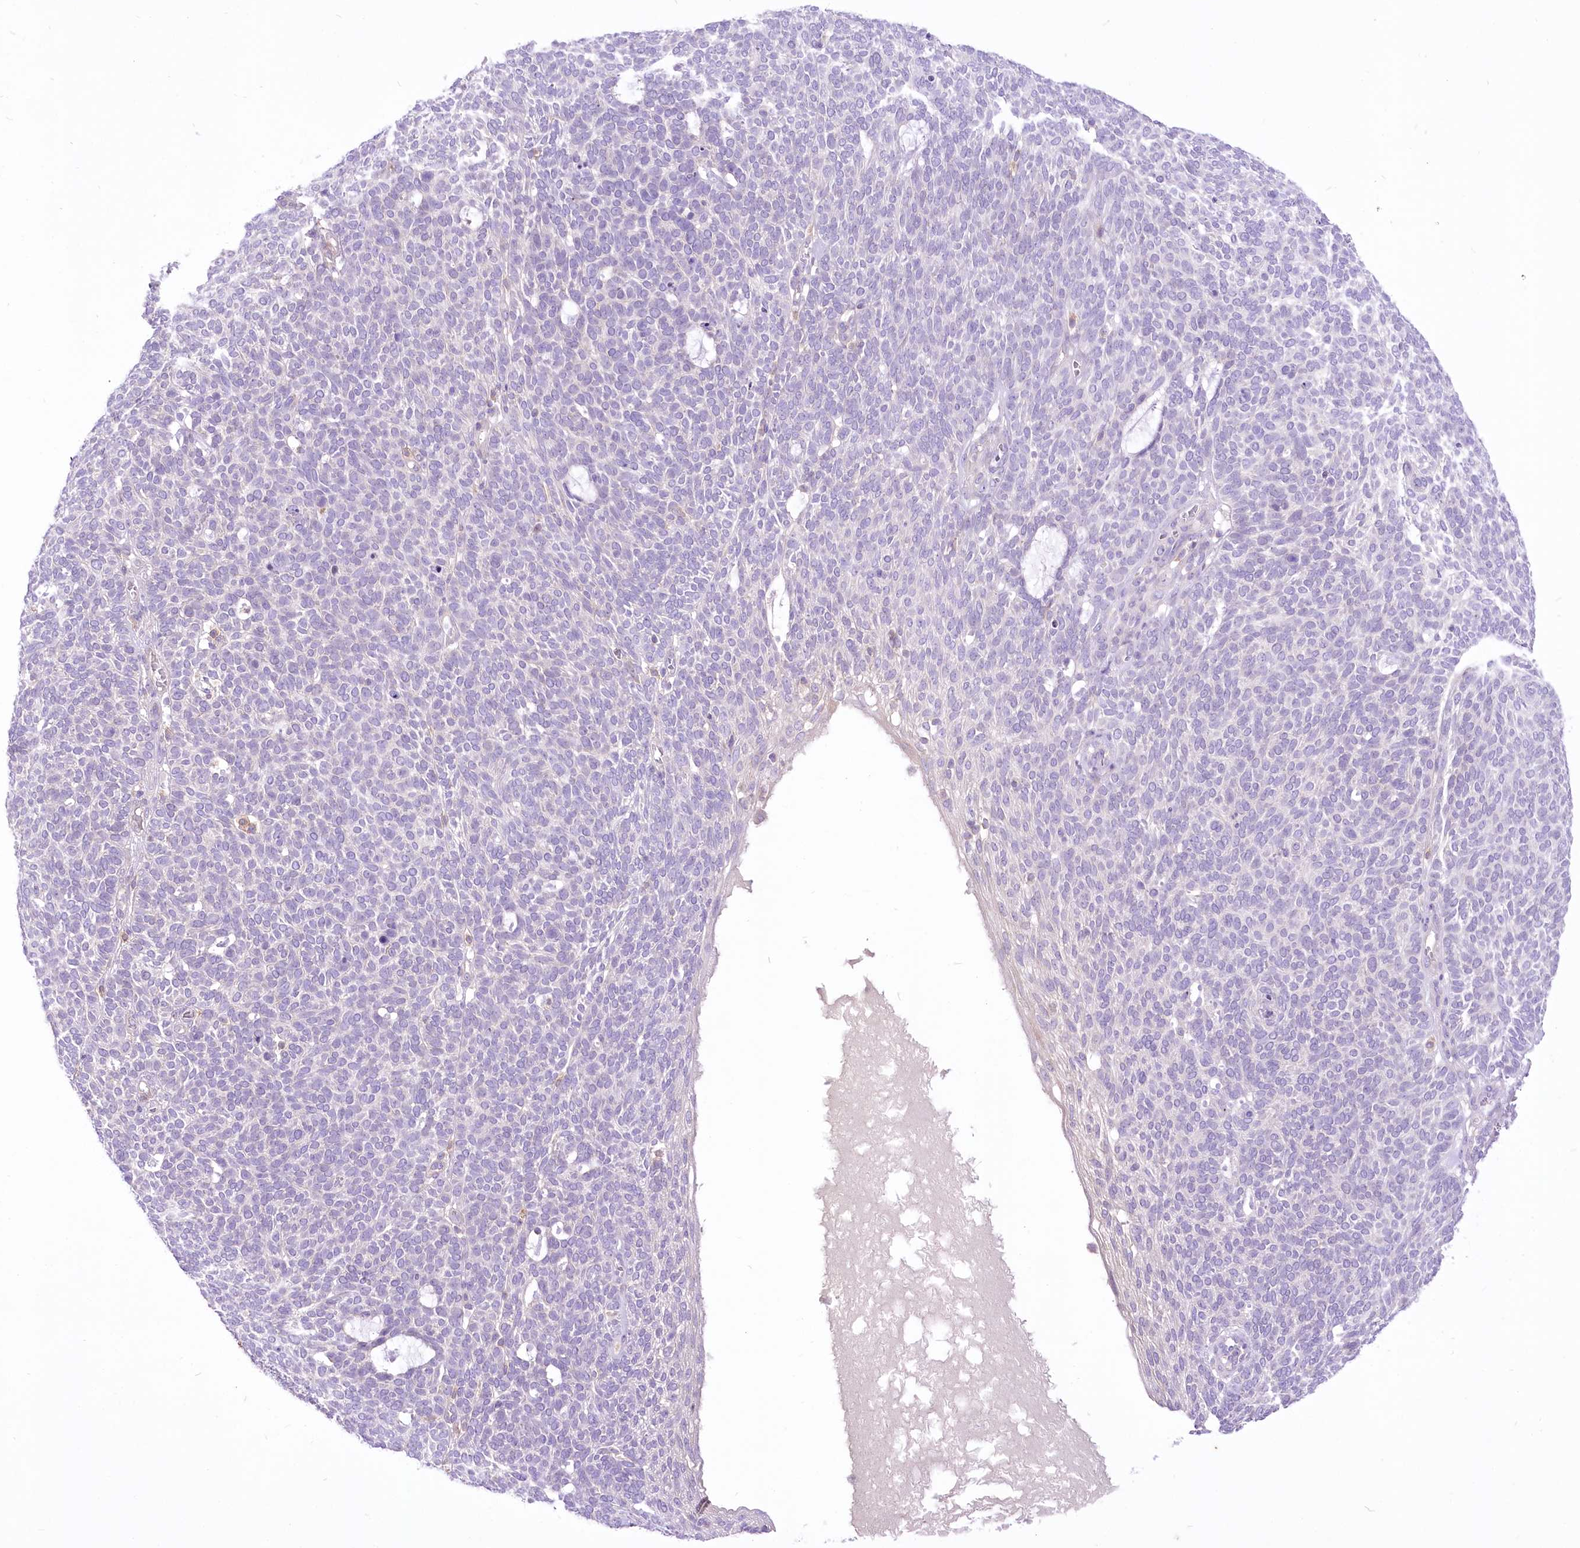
{"staining": {"intensity": "negative", "quantity": "none", "location": "none"}, "tissue": "skin cancer", "cell_type": "Tumor cells", "image_type": "cancer", "snomed": [{"axis": "morphology", "description": "Squamous cell carcinoma, NOS"}, {"axis": "topography", "description": "Skin"}], "caption": "This is a image of immunohistochemistry staining of skin cancer (squamous cell carcinoma), which shows no expression in tumor cells.", "gene": "HELT", "patient": {"sex": "female", "age": 90}}